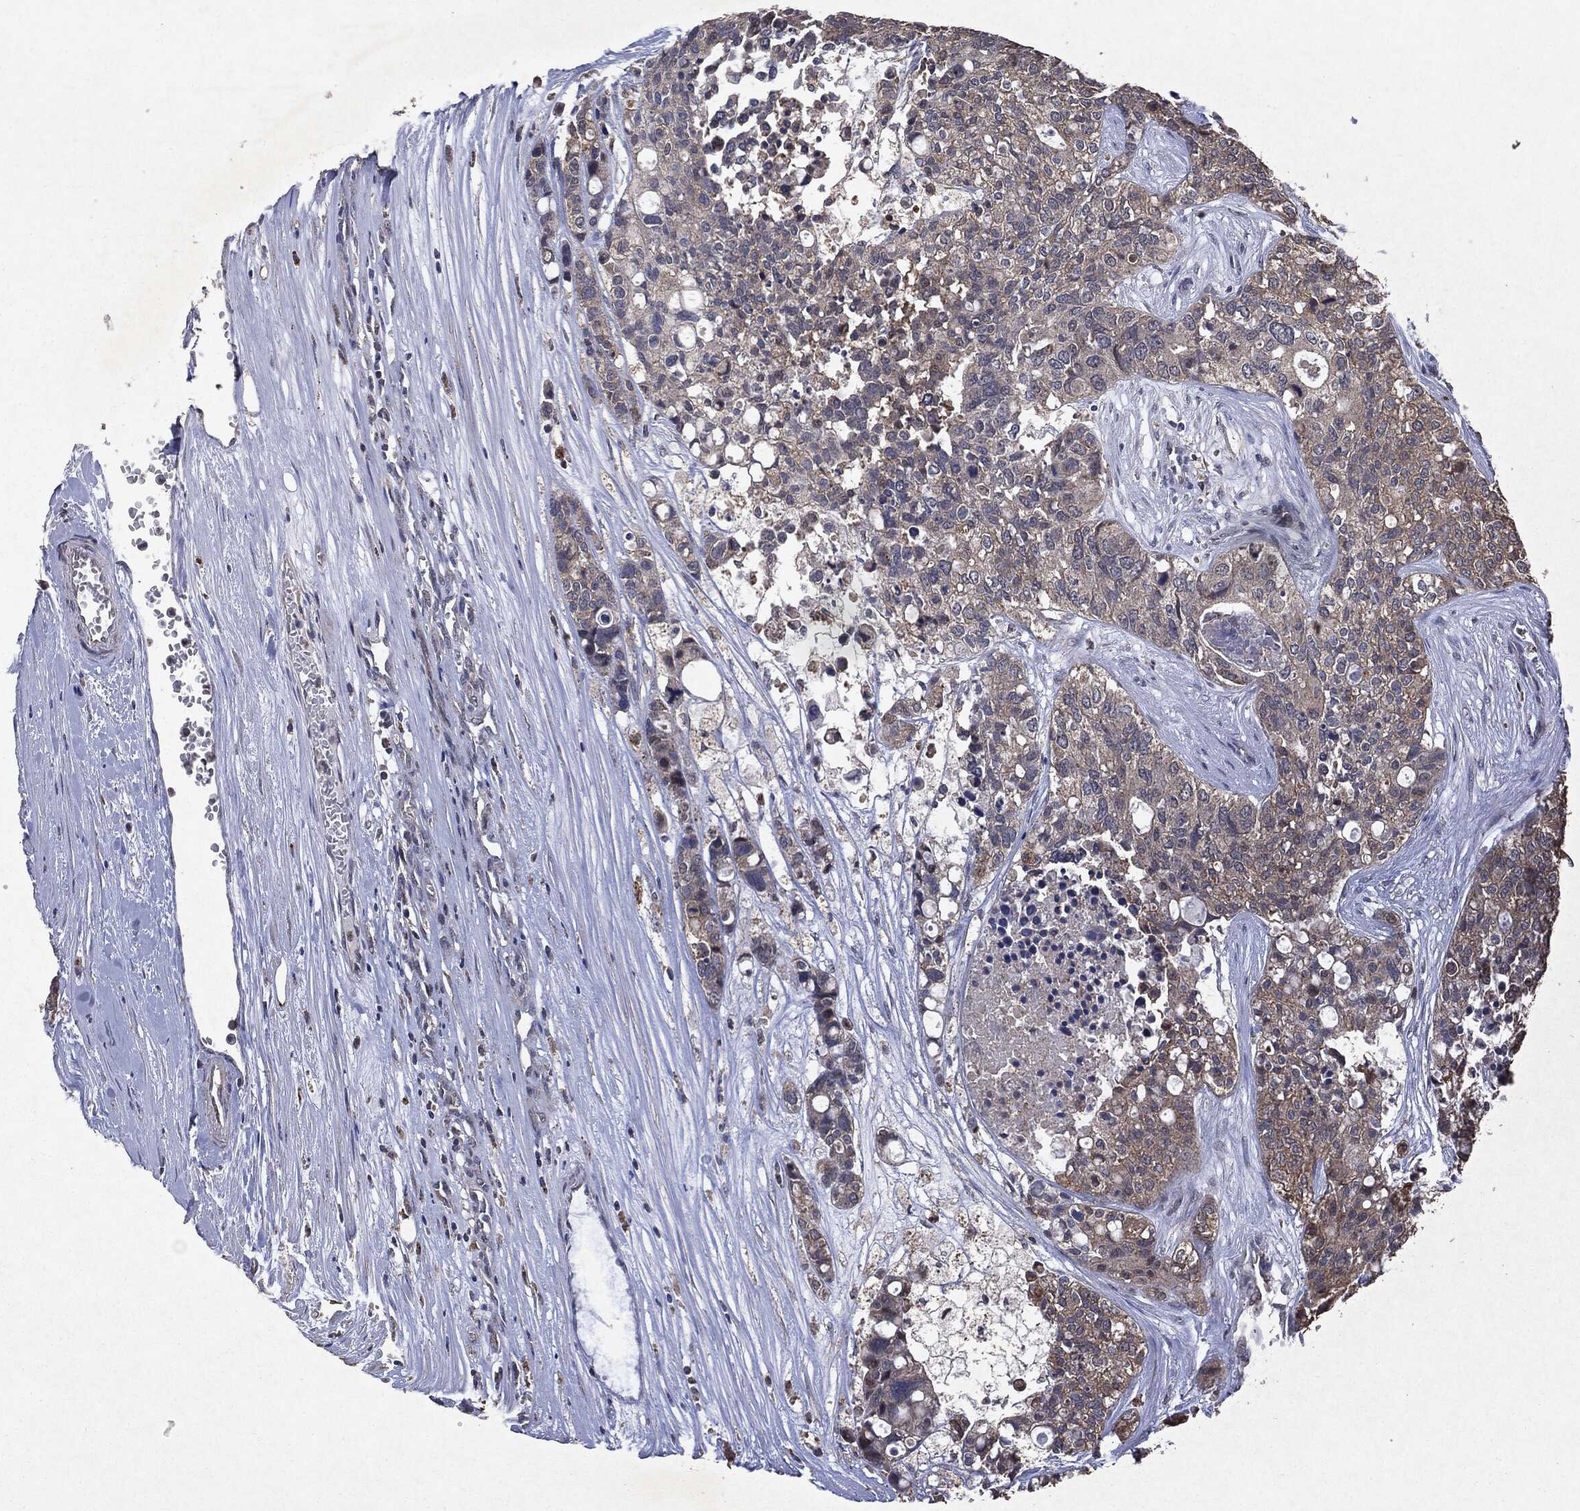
{"staining": {"intensity": "negative", "quantity": "none", "location": "none"}, "tissue": "carcinoid", "cell_type": "Tumor cells", "image_type": "cancer", "snomed": [{"axis": "morphology", "description": "Carcinoid, malignant, NOS"}, {"axis": "topography", "description": "Colon"}], "caption": "The micrograph exhibits no significant staining in tumor cells of malignant carcinoid. Brightfield microscopy of IHC stained with DAB (brown) and hematoxylin (blue), captured at high magnification.", "gene": "PTEN", "patient": {"sex": "male", "age": 81}}